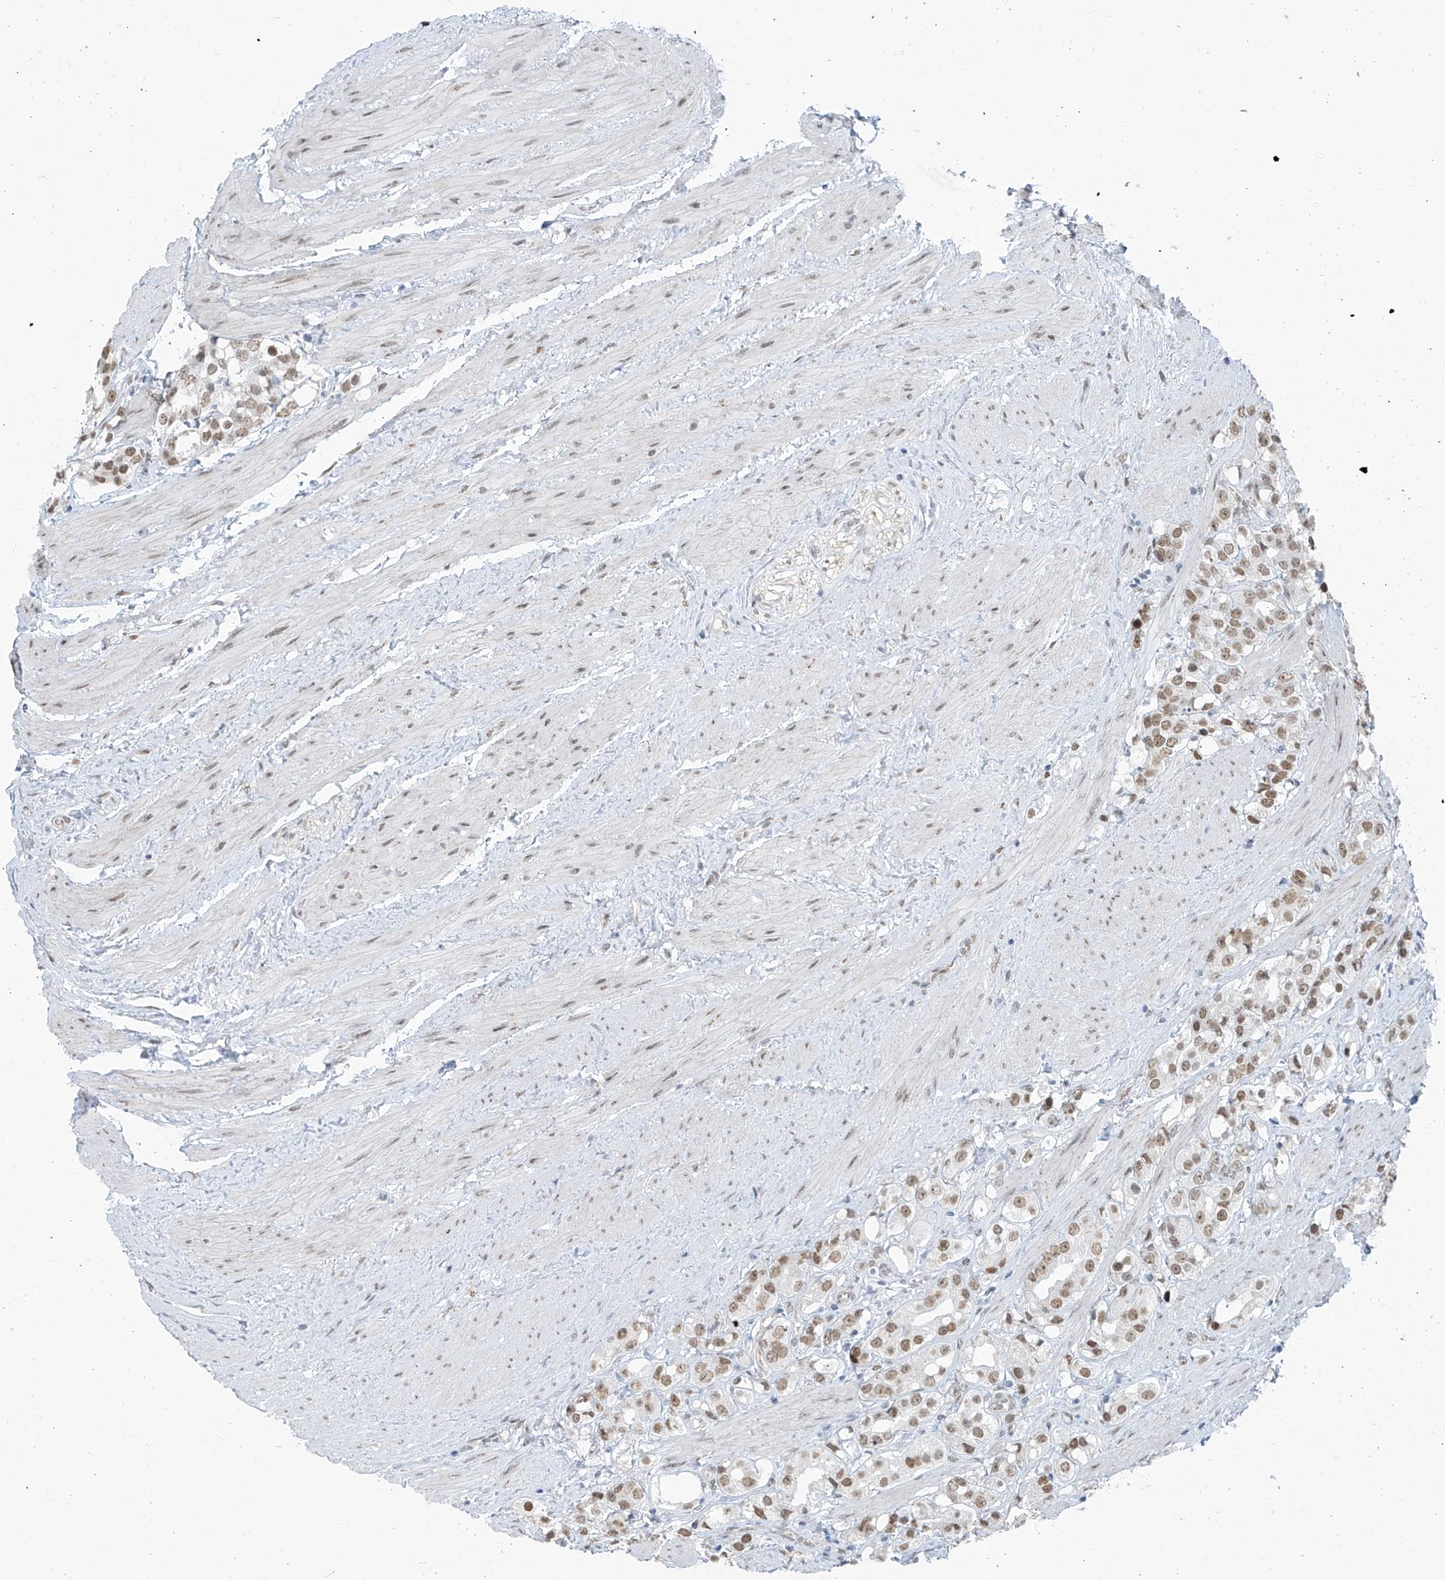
{"staining": {"intensity": "moderate", "quantity": ">75%", "location": "nuclear"}, "tissue": "prostate cancer", "cell_type": "Tumor cells", "image_type": "cancer", "snomed": [{"axis": "morphology", "description": "Adenocarcinoma, NOS"}, {"axis": "topography", "description": "Prostate"}], "caption": "High-magnification brightfield microscopy of prostate adenocarcinoma stained with DAB (brown) and counterstained with hematoxylin (blue). tumor cells exhibit moderate nuclear expression is present in about>75% of cells.", "gene": "MCM9", "patient": {"sex": "male", "age": 79}}